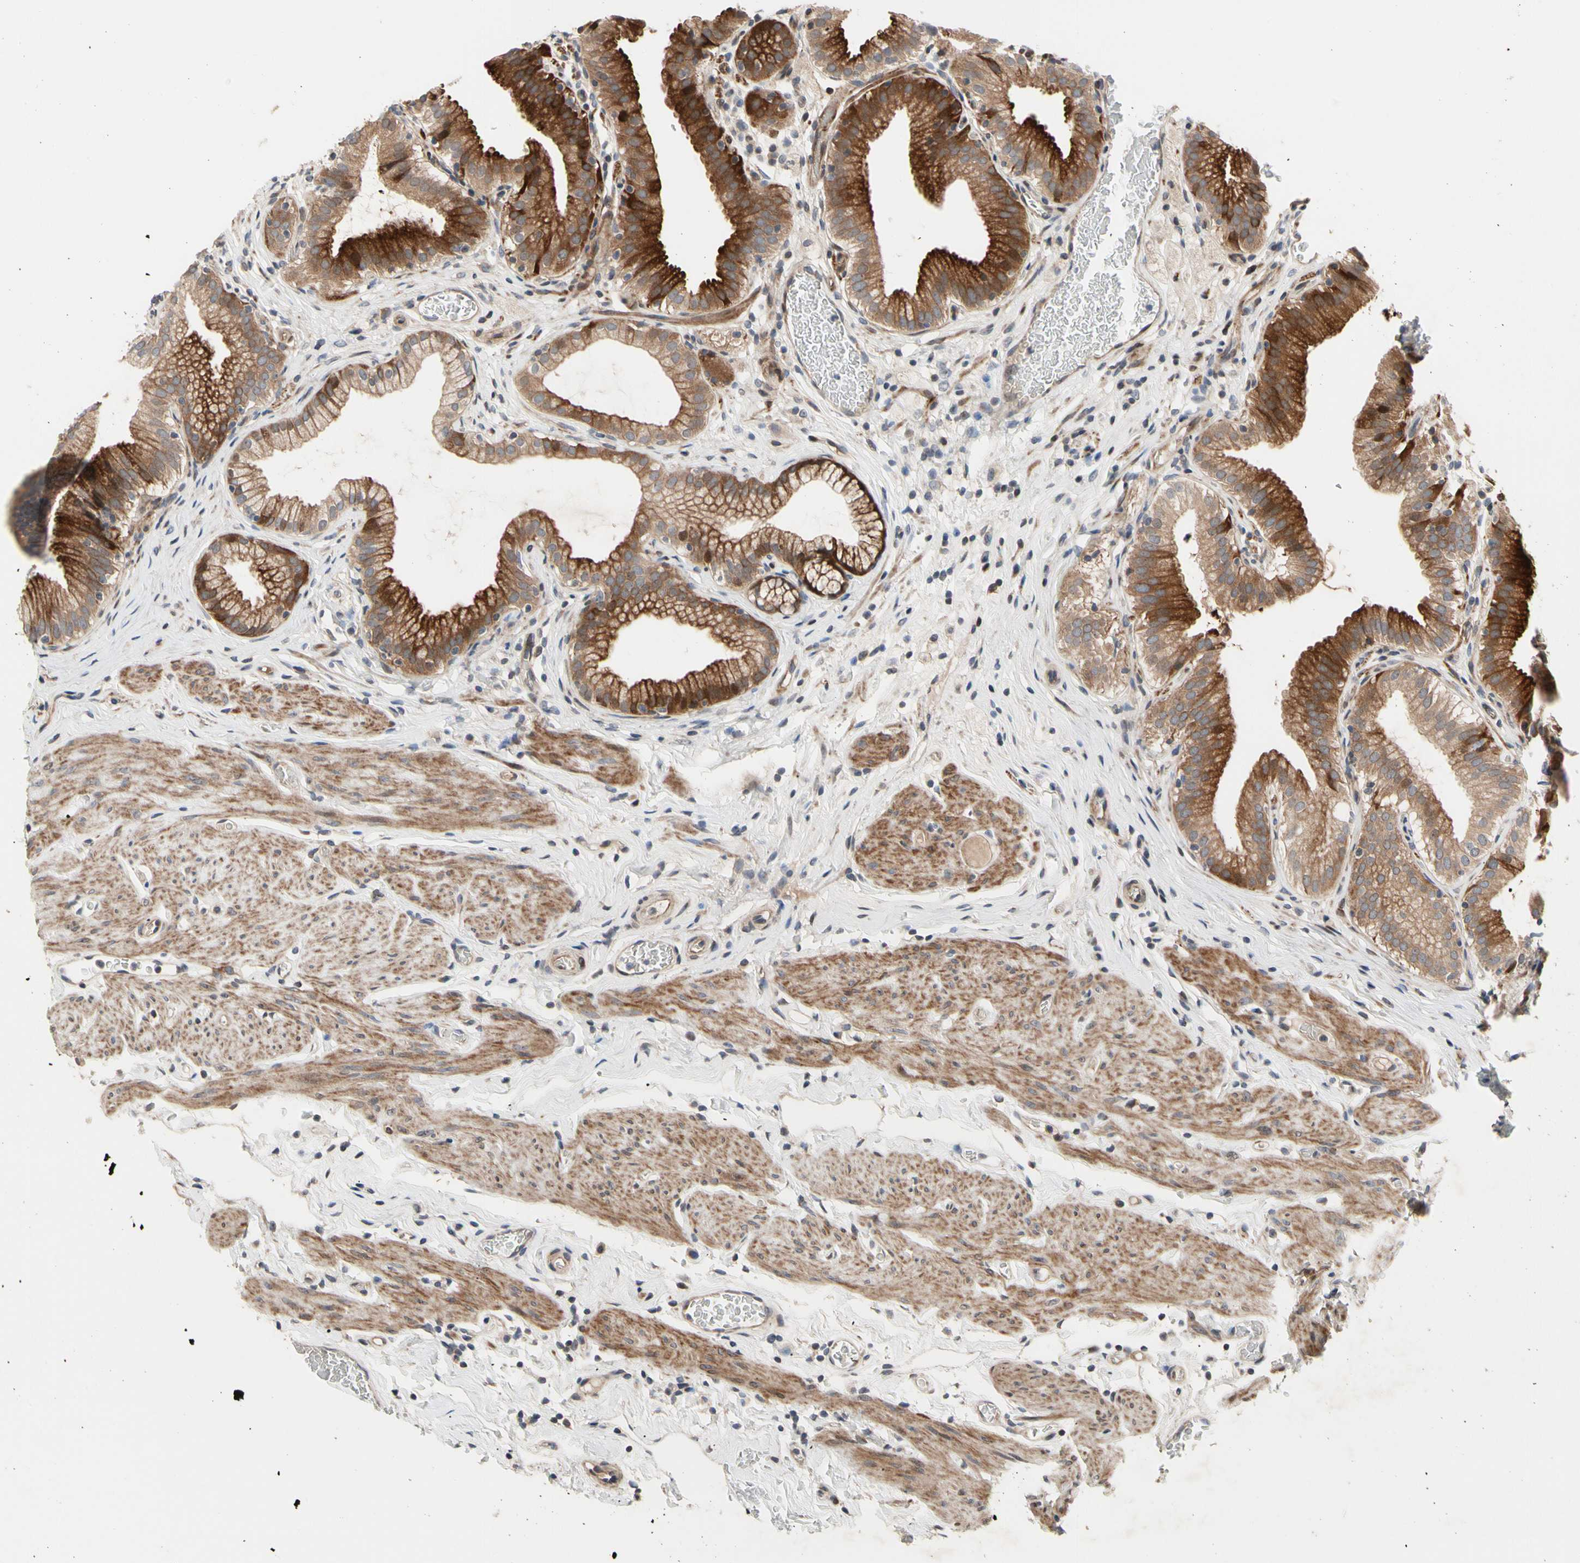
{"staining": {"intensity": "strong", "quantity": ">75%", "location": "cytoplasmic/membranous"}, "tissue": "gallbladder", "cell_type": "Glandular cells", "image_type": "normal", "snomed": [{"axis": "morphology", "description": "Normal tissue, NOS"}, {"axis": "topography", "description": "Gallbladder"}], "caption": "This is a histology image of immunohistochemistry (IHC) staining of unremarkable gallbladder, which shows strong staining in the cytoplasmic/membranous of glandular cells.", "gene": "HMGCR", "patient": {"sex": "male", "age": 54}}